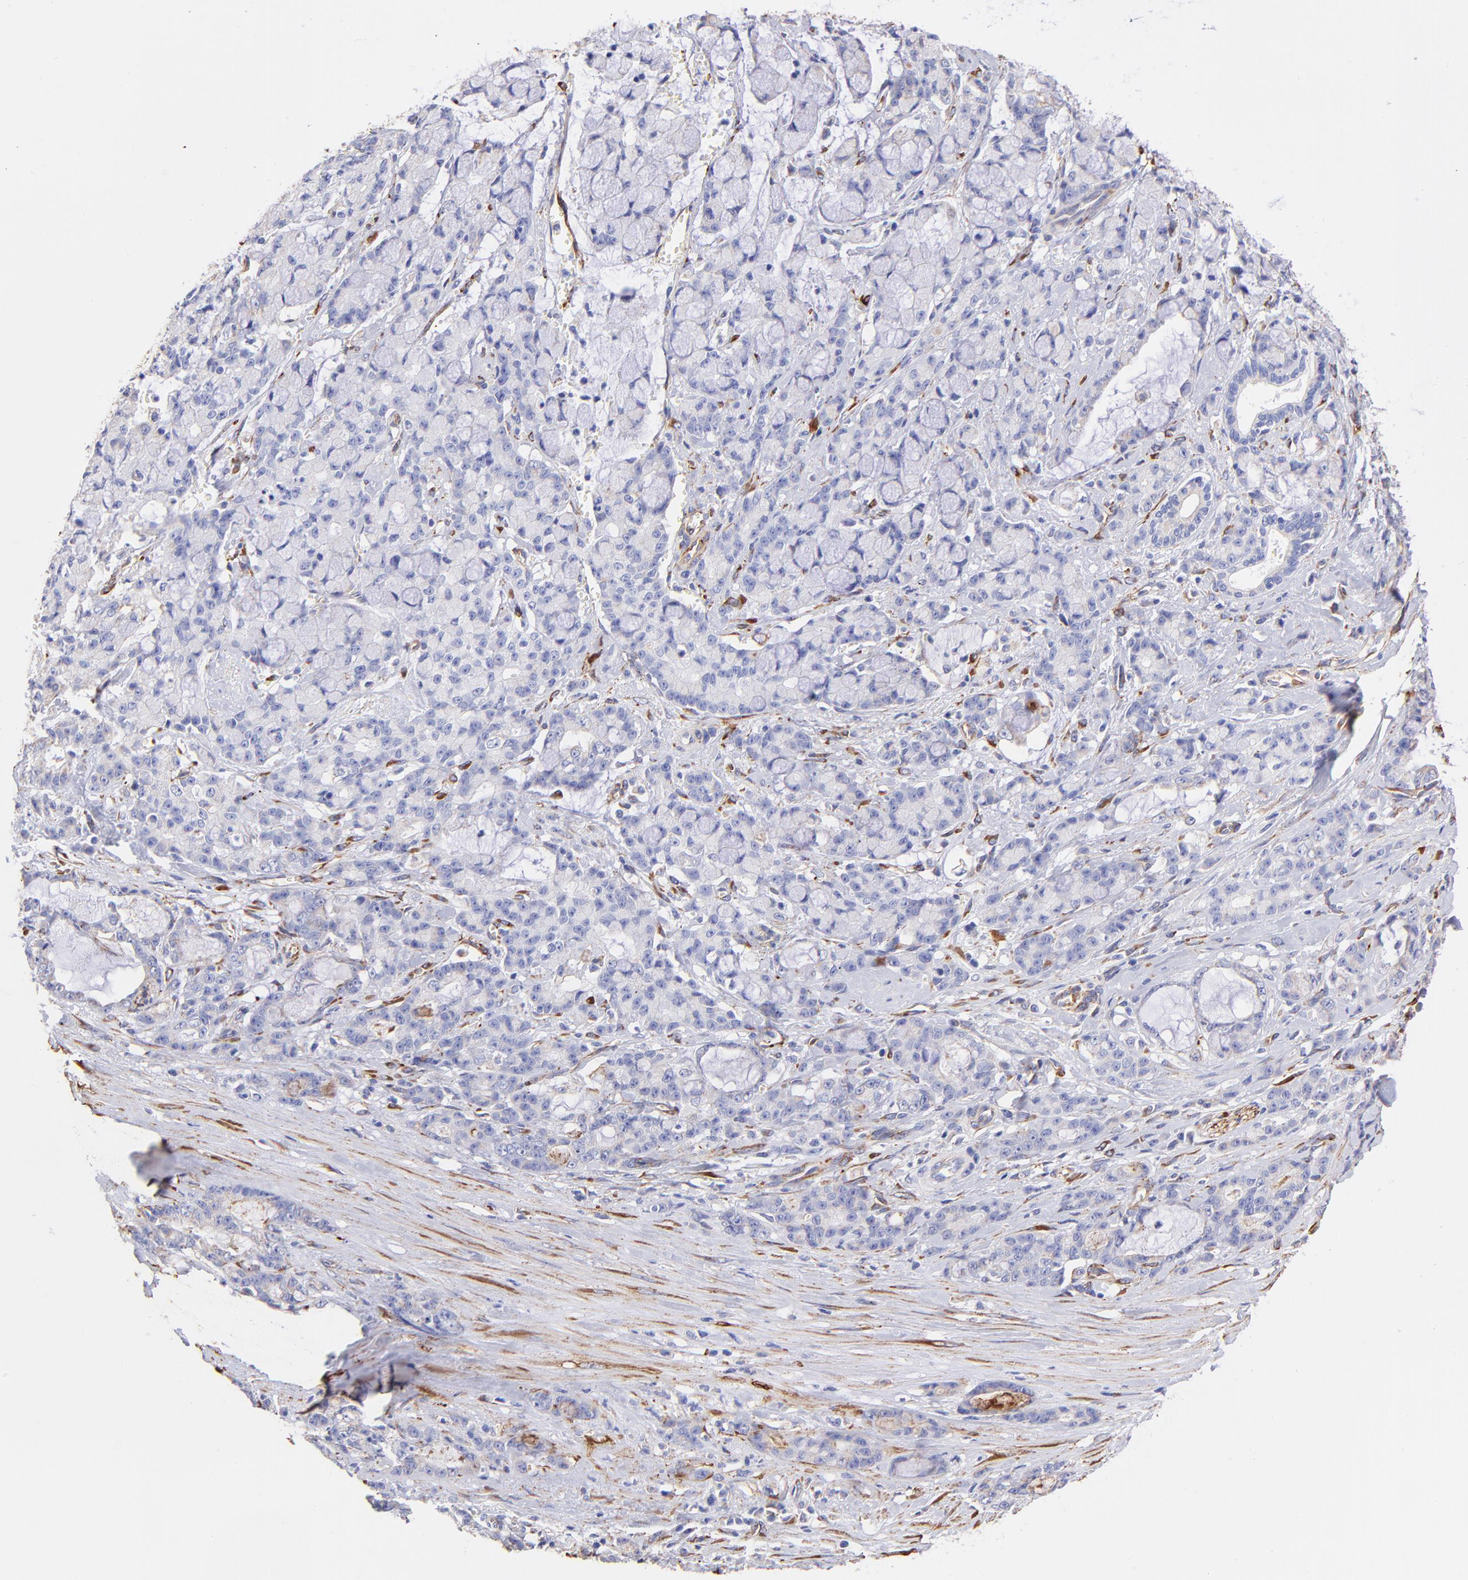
{"staining": {"intensity": "weak", "quantity": ">75%", "location": "cytoplasmic/membranous"}, "tissue": "pancreatic cancer", "cell_type": "Tumor cells", "image_type": "cancer", "snomed": [{"axis": "morphology", "description": "Adenocarcinoma, NOS"}, {"axis": "topography", "description": "Pancreas"}], "caption": "Weak cytoplasmic/membranous positivity is seen in approximately >75% of tumor cells in pancreatic cancer.", "gene": "SPARC", "patient": {"sex": "female", "age": 73}}